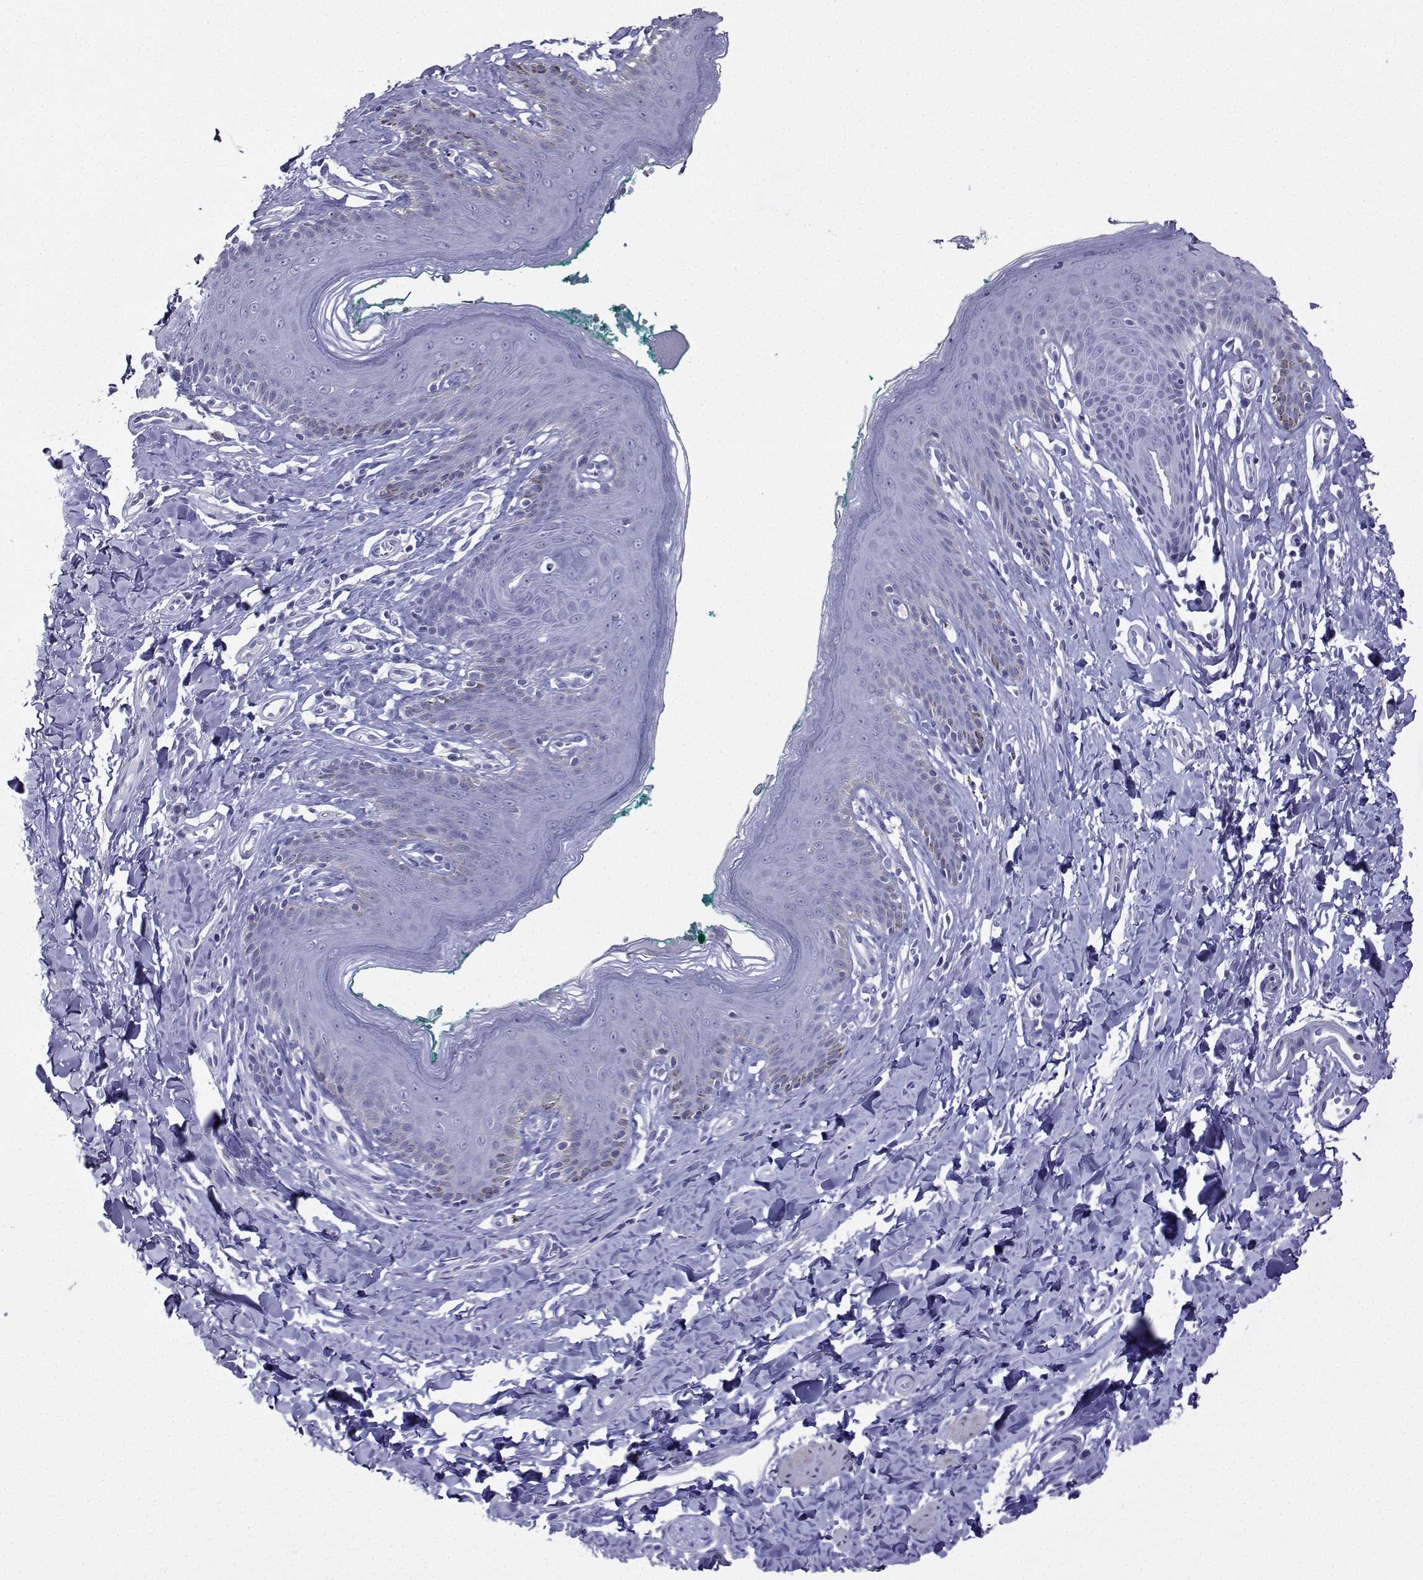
{"staining": {"intensity": "negative", "quantity": "none", "location": "none"}, "tissue": "skin", "cell_type": "Epidermal cells", "image_type": "normal", "snomed": [{"axis": "morphology", "description": "Normal tissue, NOS"}, {"axis": "topography", "description": "Vulva"}], "caption": "This is an immunohistochemistry image of unremarkable human skin. There is no expression in epidermal cells.", "gene": "KIF17", "patient": {"sex": "female", "age": 66}}